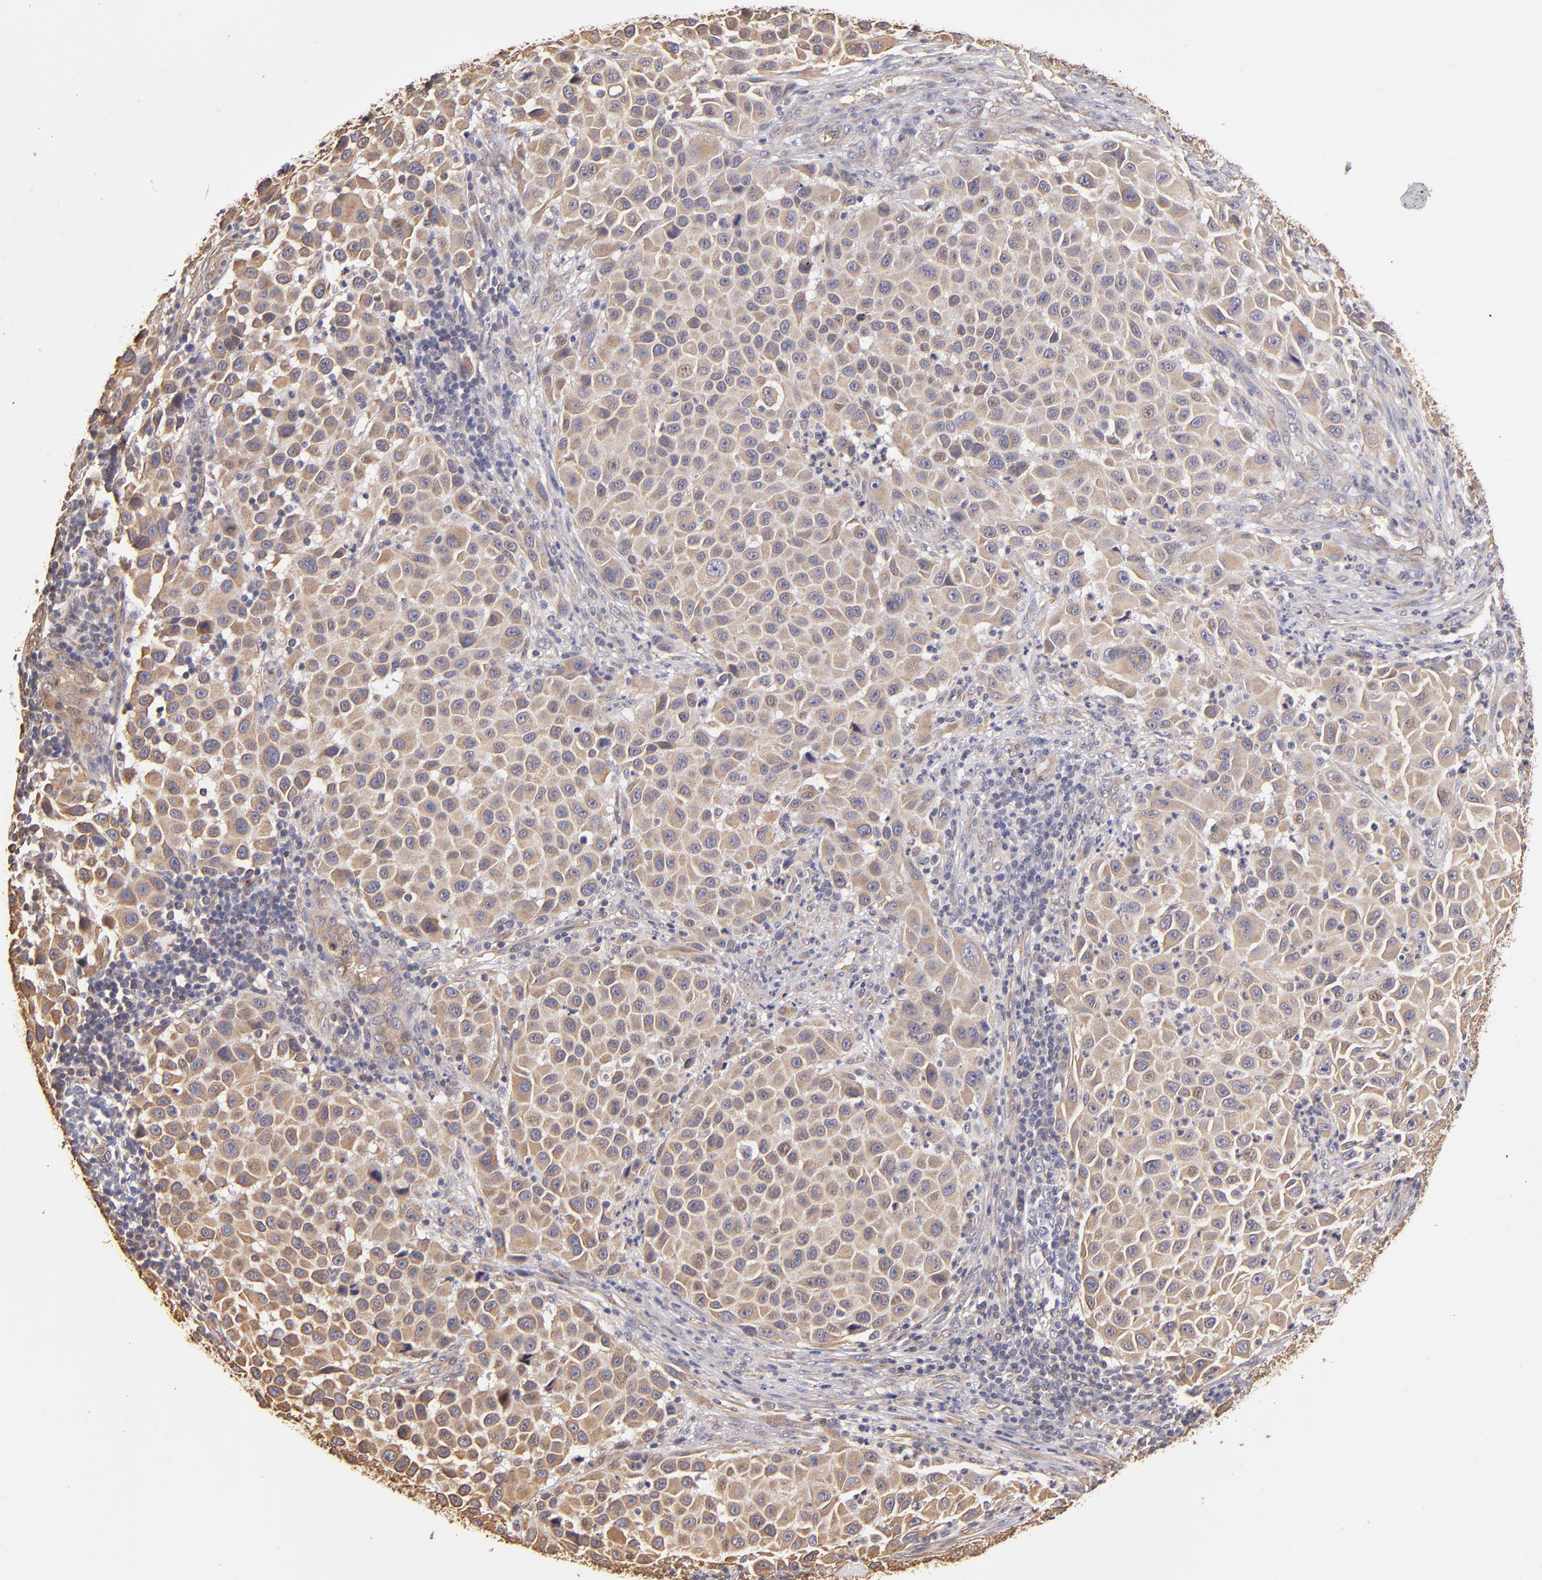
{"staining": {"intensity": "moderate", "quantity": ">75%", "location": "cytoplasmic/membranous"}, "tissue": "melanoma", "cell_type": "Tumor cells", "image_type": "cancer", "snomed": [{"axis": "morphology", "description": "Malignant melanoma, Metastatic site"}, {"axis": "topography", "description": "Lymph node"}], "caption": "DAB (3,3'-diaminobenzidine) immunohistochemical staining of melanoma shows moderate cytoplasmic/membranous protein positivity in about >75% of tumor cells.", "gene": "ABCC1", "patient": {"sex": "male", "age": 61}}